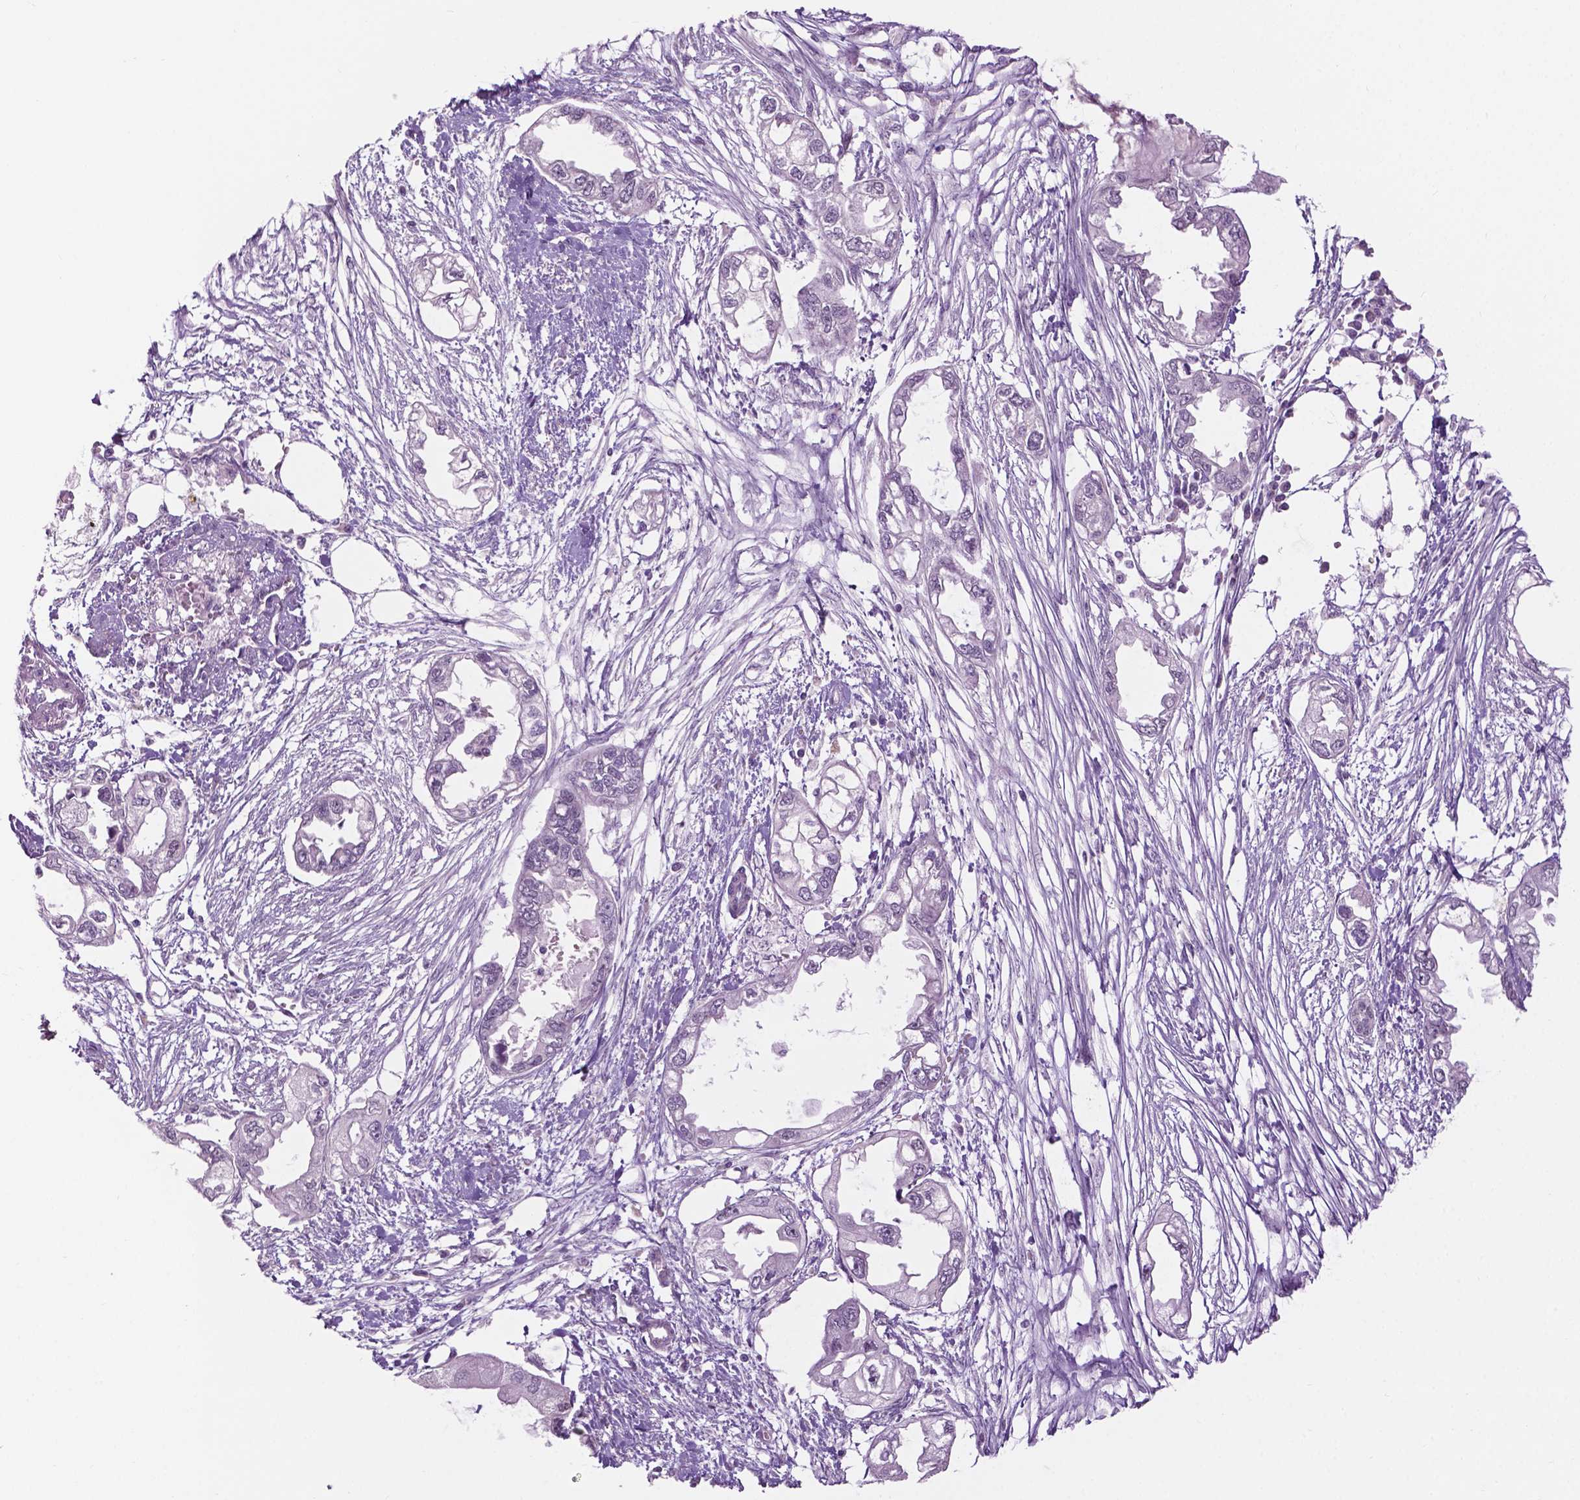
{"staining": {"intensity": "negative", "quantity": "none", "location": "none"}, "tissue": "endometrial cancer", "cell_type": "Tumor cells", "image_type": "cancer", "snomed": [{"axis": "morphology", "description": "Adenocarcinoma, NOS"}, {"axis": "morphology", "description": "Adenocarcinoma, metastatic, NOS"}, {"axis": "topography", "description": "Adipose tissue"}, {"axis": "topography", "description": "Endometrium"}], "caption": "Tumor cells are negative for protein expression in human adenocarcinoma (endometrial).", "gene": "DENND4A", "patient": {"sex": "female", "age": 67}}